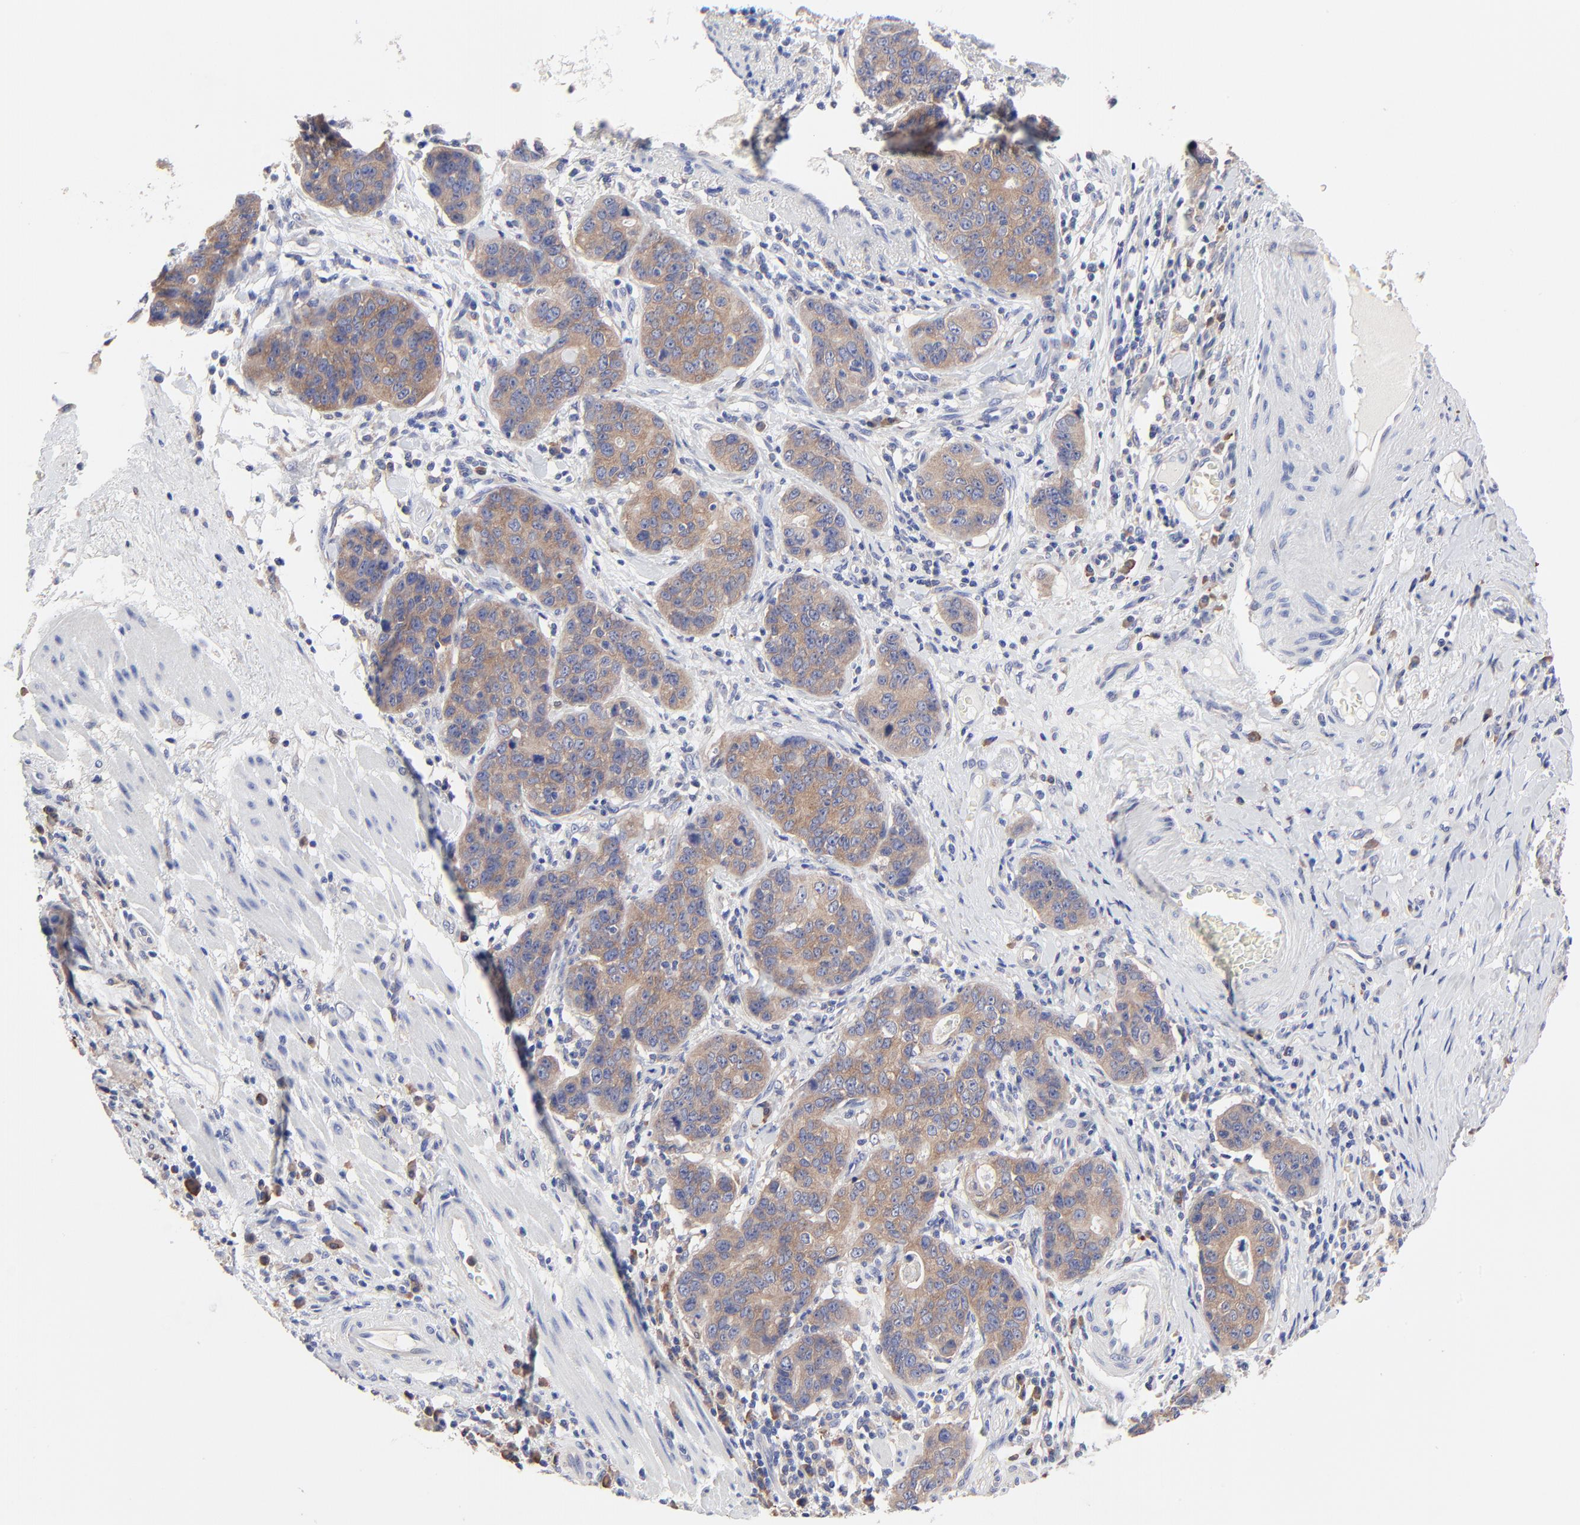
{"staining": {"intensity": "moderate", "quantity": ">75%", "location": "cytoplasmic/membranous"}, "tissue": "stomach cancer", "cell_type": "Tumor cells", "image_type": "cancer", "snomed": [{"axis": "morphology", "description": "Adenocarcinoma, NOS"}, {"axis": "topography", "description": "Esophagus"}, {"axis": "topography", "description": "Stomach"}], "caption": "Immunohistochemical staining of human stomach cancer (adenocarcinoma) shows moderate cytoplasmic/membranous protein staining in about >75% of tumor cells.", "gene": "PPFIBP2", "patient": {"sex": "male", "age": 74}}